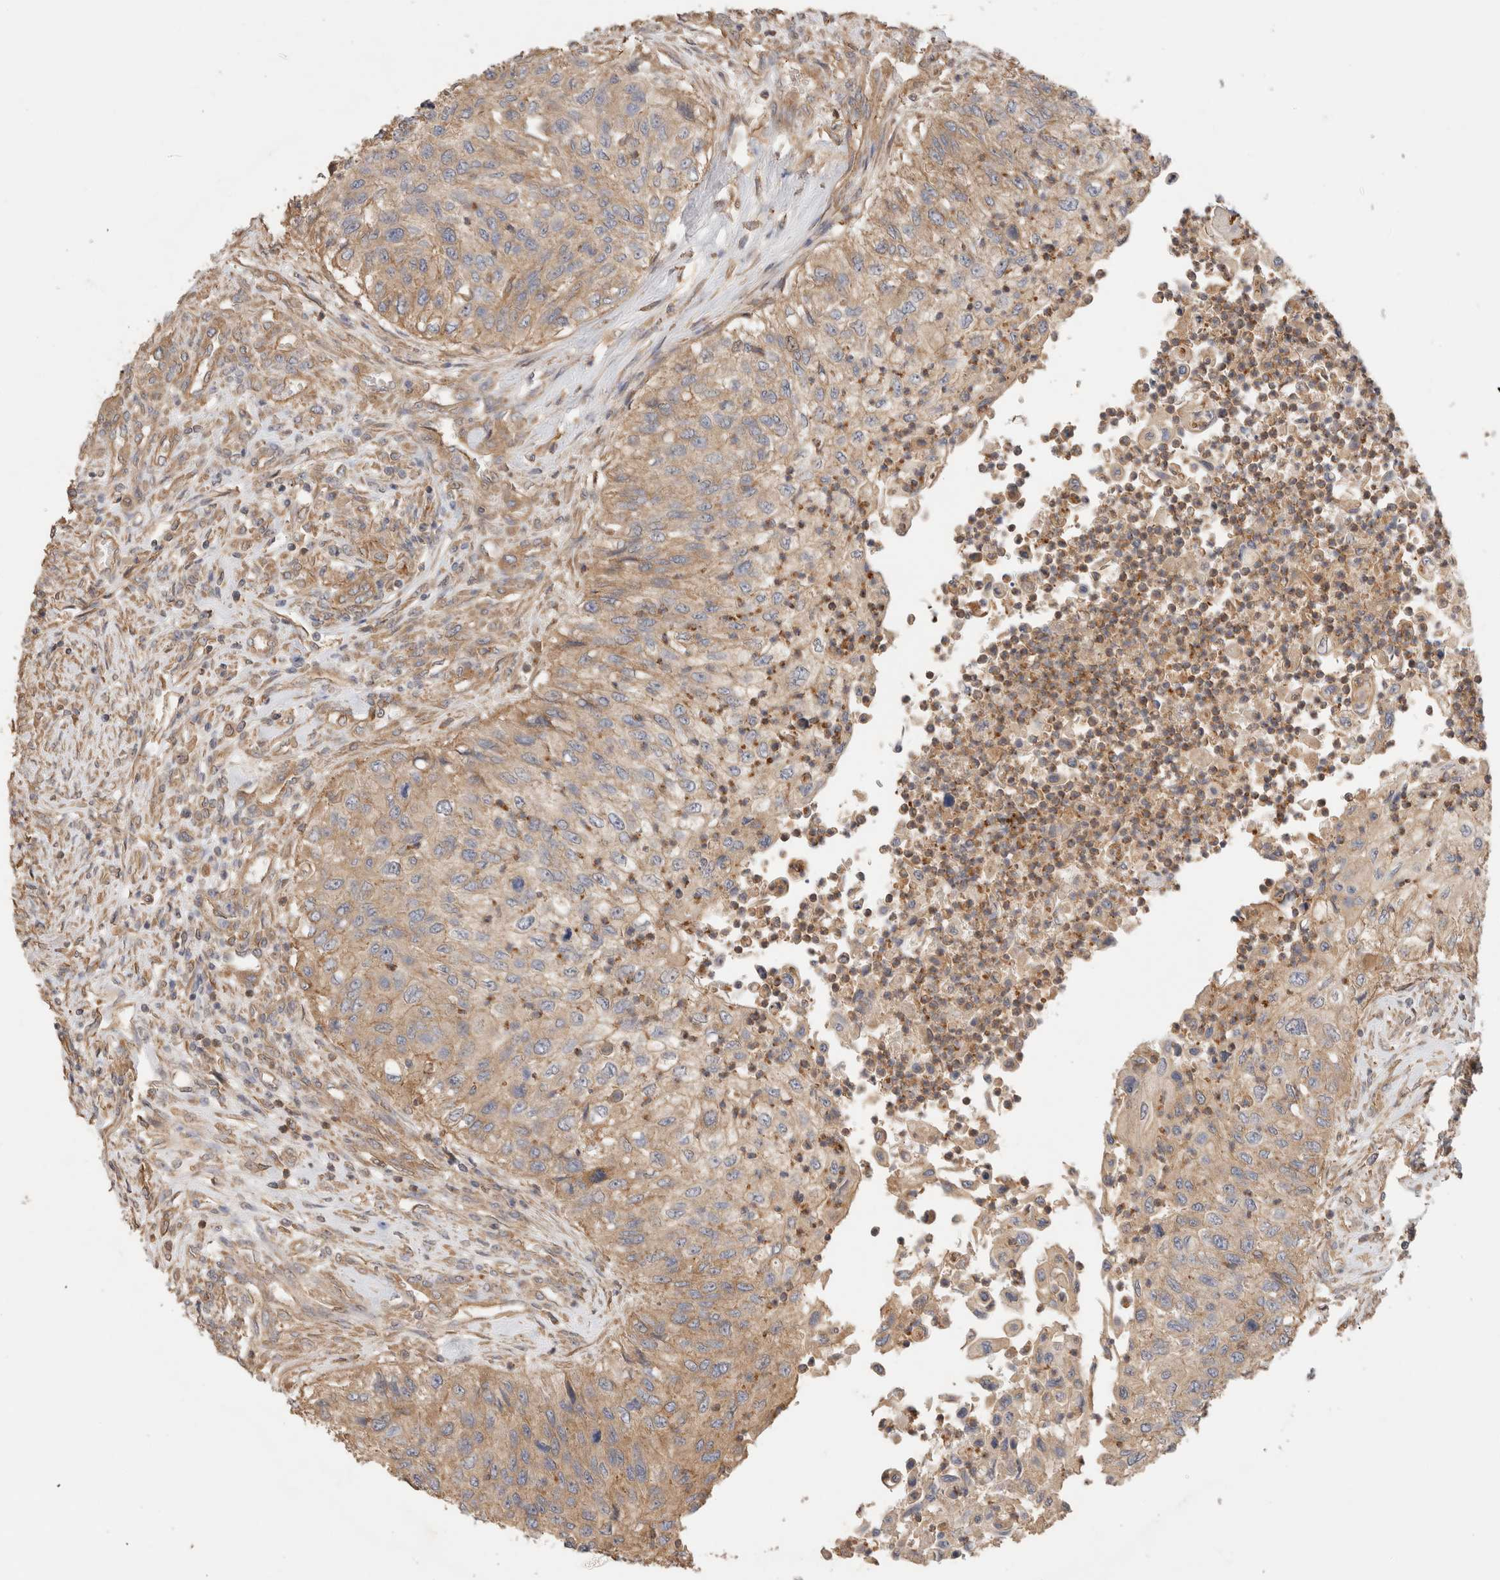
{"staining": {"intensity": "weak", "quantity": ">75%", "location": "cytoplasmic/membranous"}, "tissue": "urothelial cancer", "cell_type": "Tumor cells", "image_type": "cancer", "snomed": [{"axis": "morphology", "description": "Urothelial carcinoma, High grade"}, {"axis": "topography", "description": "Urinary bladder"}], "caption": "Human high-grade urothelial carcinoma stained for a protein (brown) demonstrates weak cytoplasmic/membranous positive expression in approximately >75% of tumor cells.", "gene": "SGK3", "patient": {"sex": "female", "age": 60}}